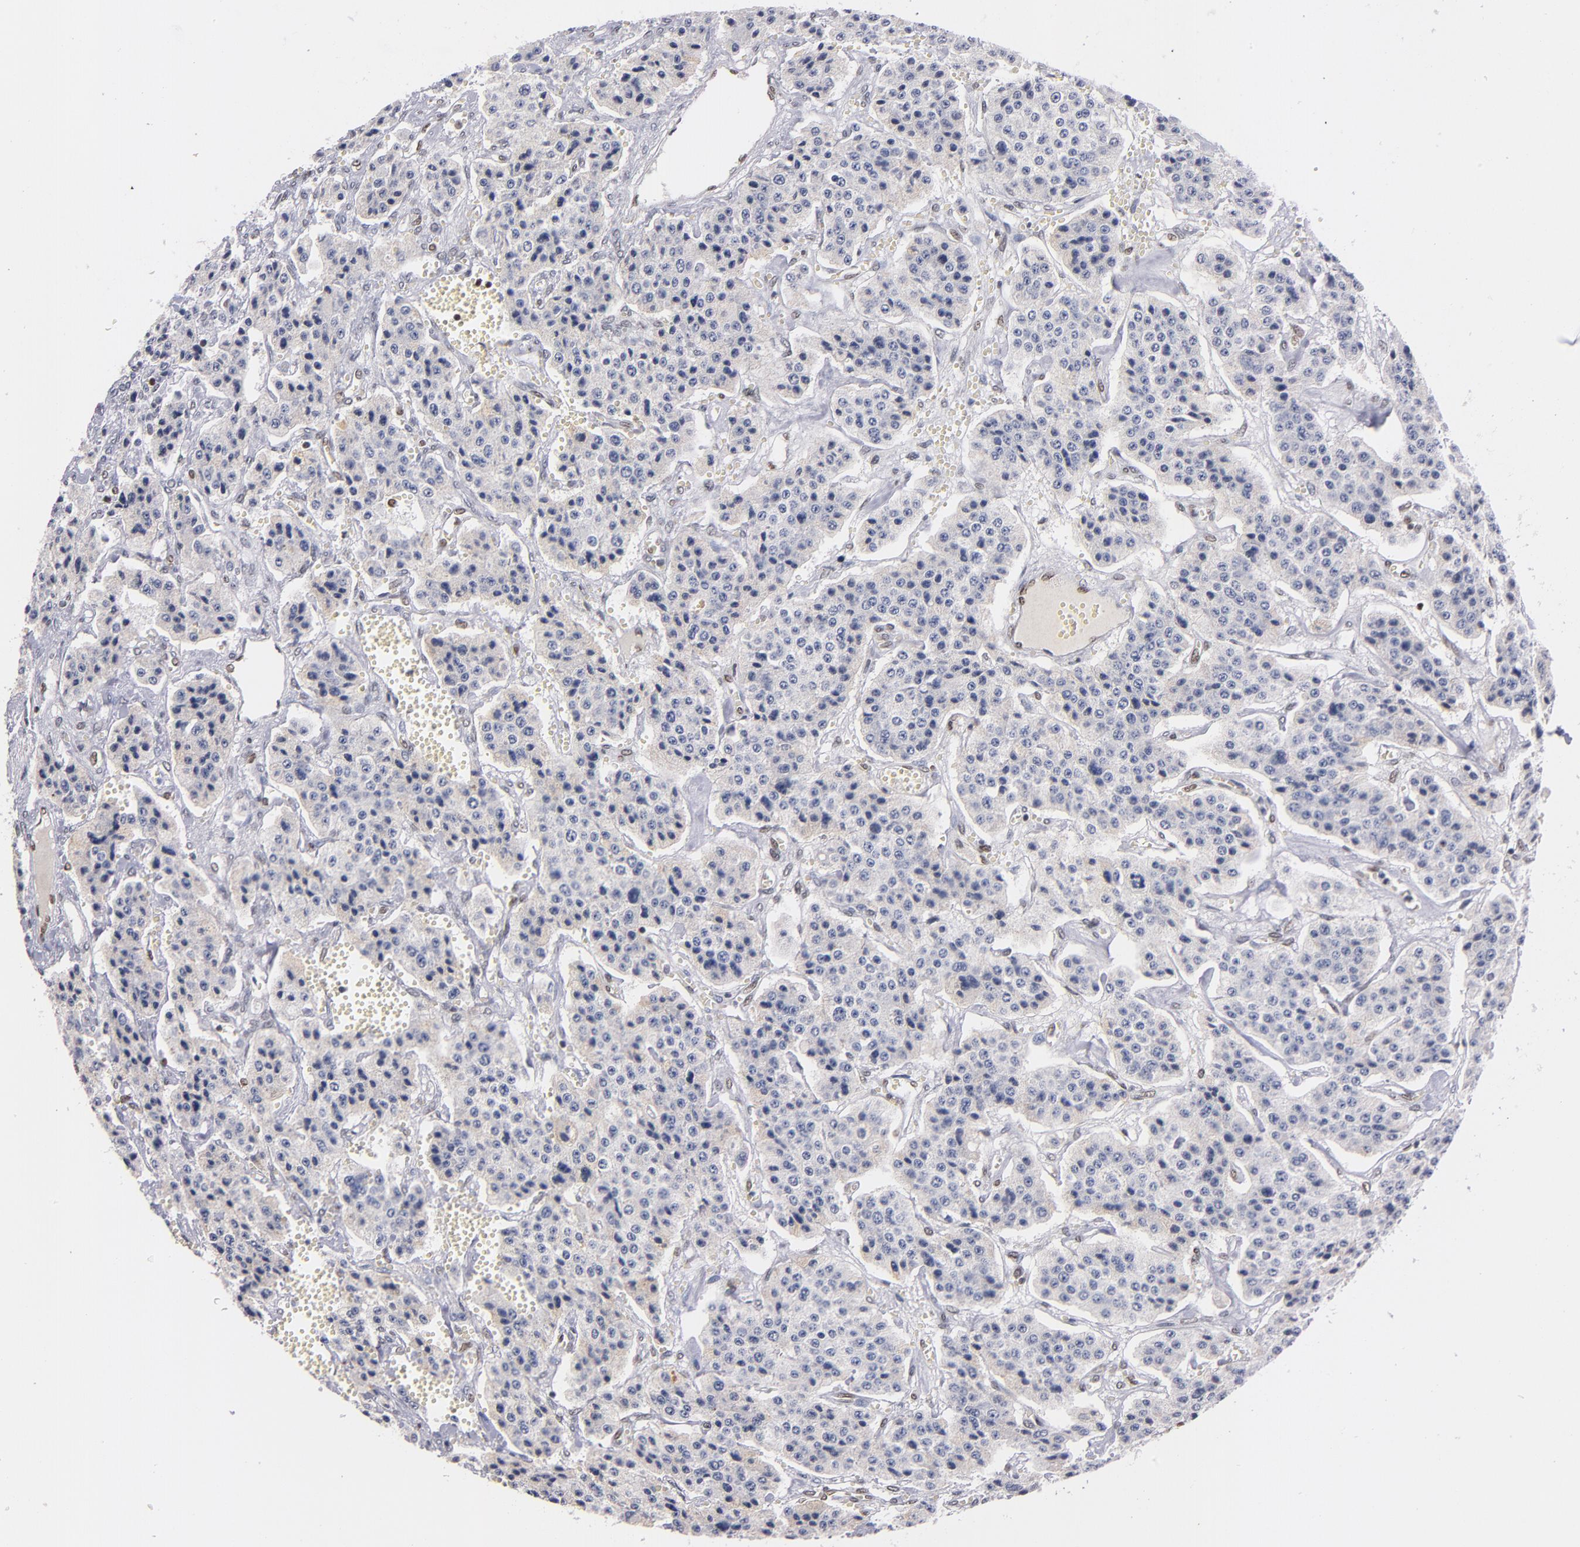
{"staining": {"intensity": "negative", "quantity": "none", "location": "none"}, "tissue": "carcinoid", "cell_type": "Tumor cells", "image_type": "cancer", "snomed": [{"axis": "morphology", "description": "Carcinoid, malignant, NOS"}, {"axis": "topography", "description": "Small intestine"}], "caption": "Tumor cells show no significant protein staining in malignant carcinoid.", "gene": "IFI16", "patient": {"sex": "male", "age": 52}}